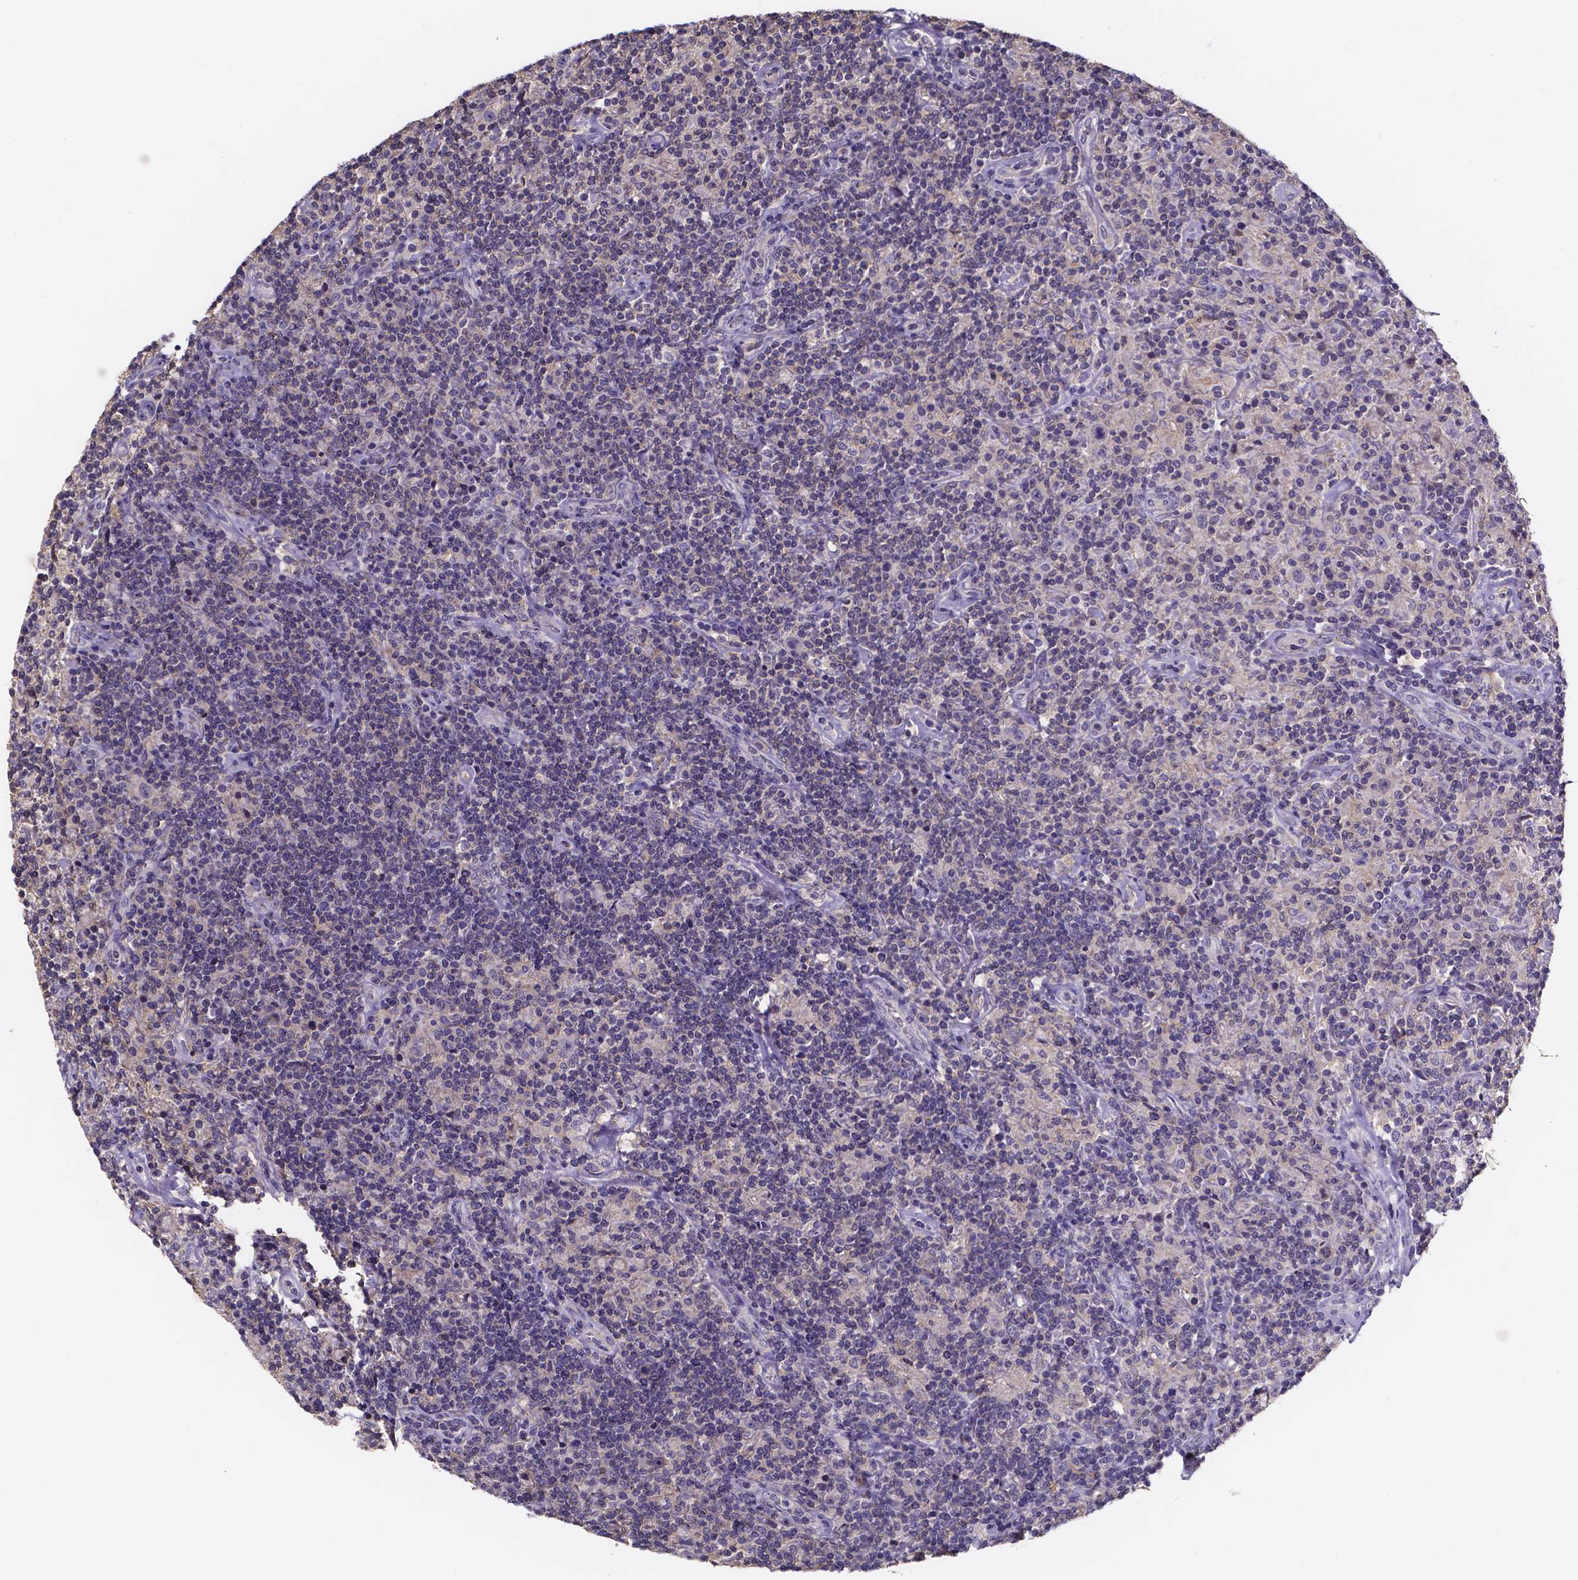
{"staining": {"intensity": "negative", "quantity": "none", "location": "none"}, "tissue": "lymphoma", "cell_type": "Tumor cells", "image_type": "cancer", "snomed": [{"axis": "morphology", "description": "Hodgkin's disease, NOS"}, {"axis": "topography", "description": "Lymph node"}], "caption": "Hodgkin's disease stained for a protein using IHC exhibits no expression tumor cells.", "gene": "SPOCD1", "patient": {"sex": "male", "age": 70}}